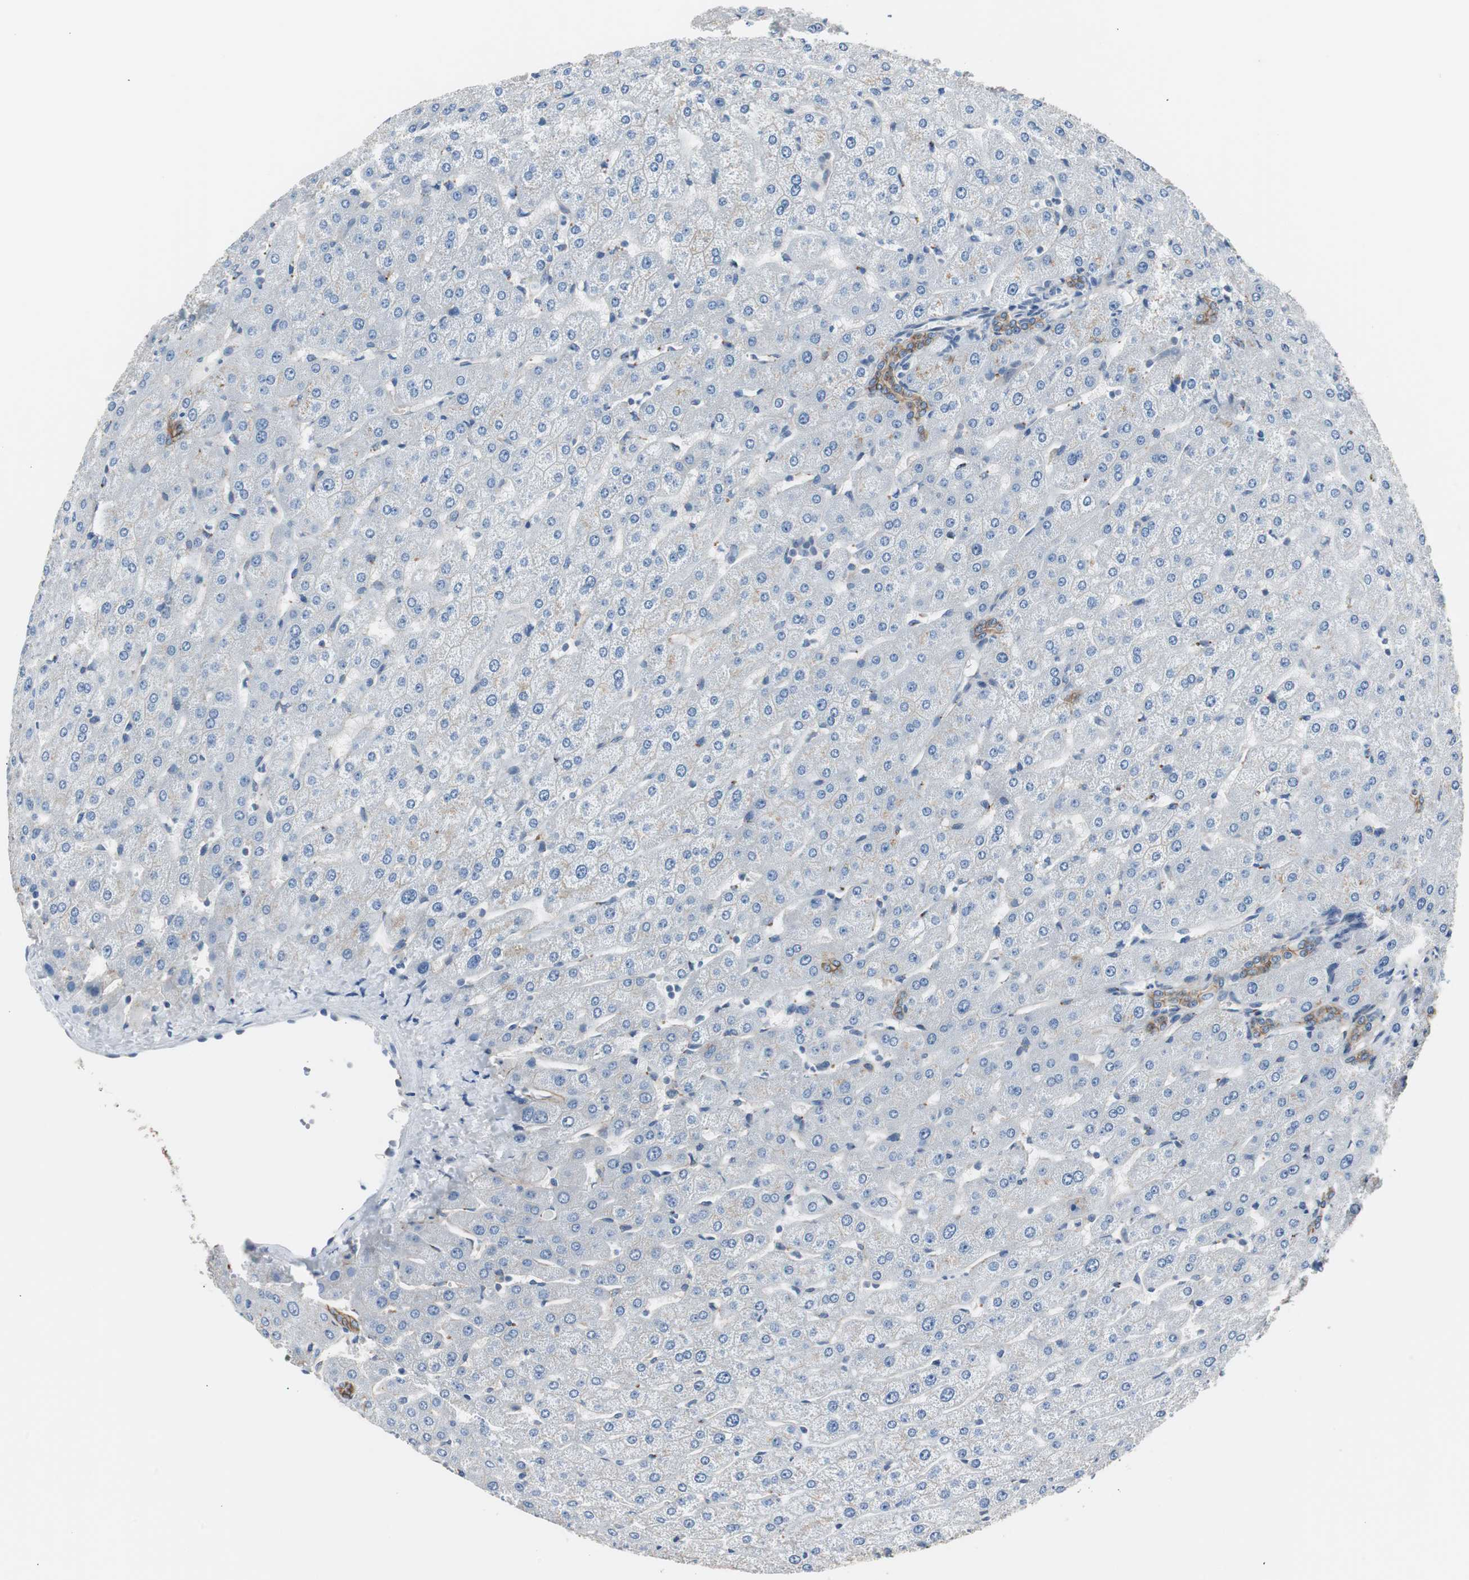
{"staining": {"intensity": "moderate", "quantity": ">75%", "location": "cytoplasmic/membranous"}, "tissue": "liver", "cell_type": "Cholangiocytes", "image_type": "normal", "snomed": [{"axis": "morphology", "description": "Normal tissue, NOS"}, {"axis": "morphology", "description": "Fibrosis, NOS"}, {"axis": "topography", "description": "Liver"}], "caption": "This image shows immunohistochemistry (IHC) staining of benign human liver, with medium moderate cytoplasmic/membranous staining in about >75% of cholangiocytes.", "gene": "STXBP4", "patient": {"sex": "female", "age": 29}}